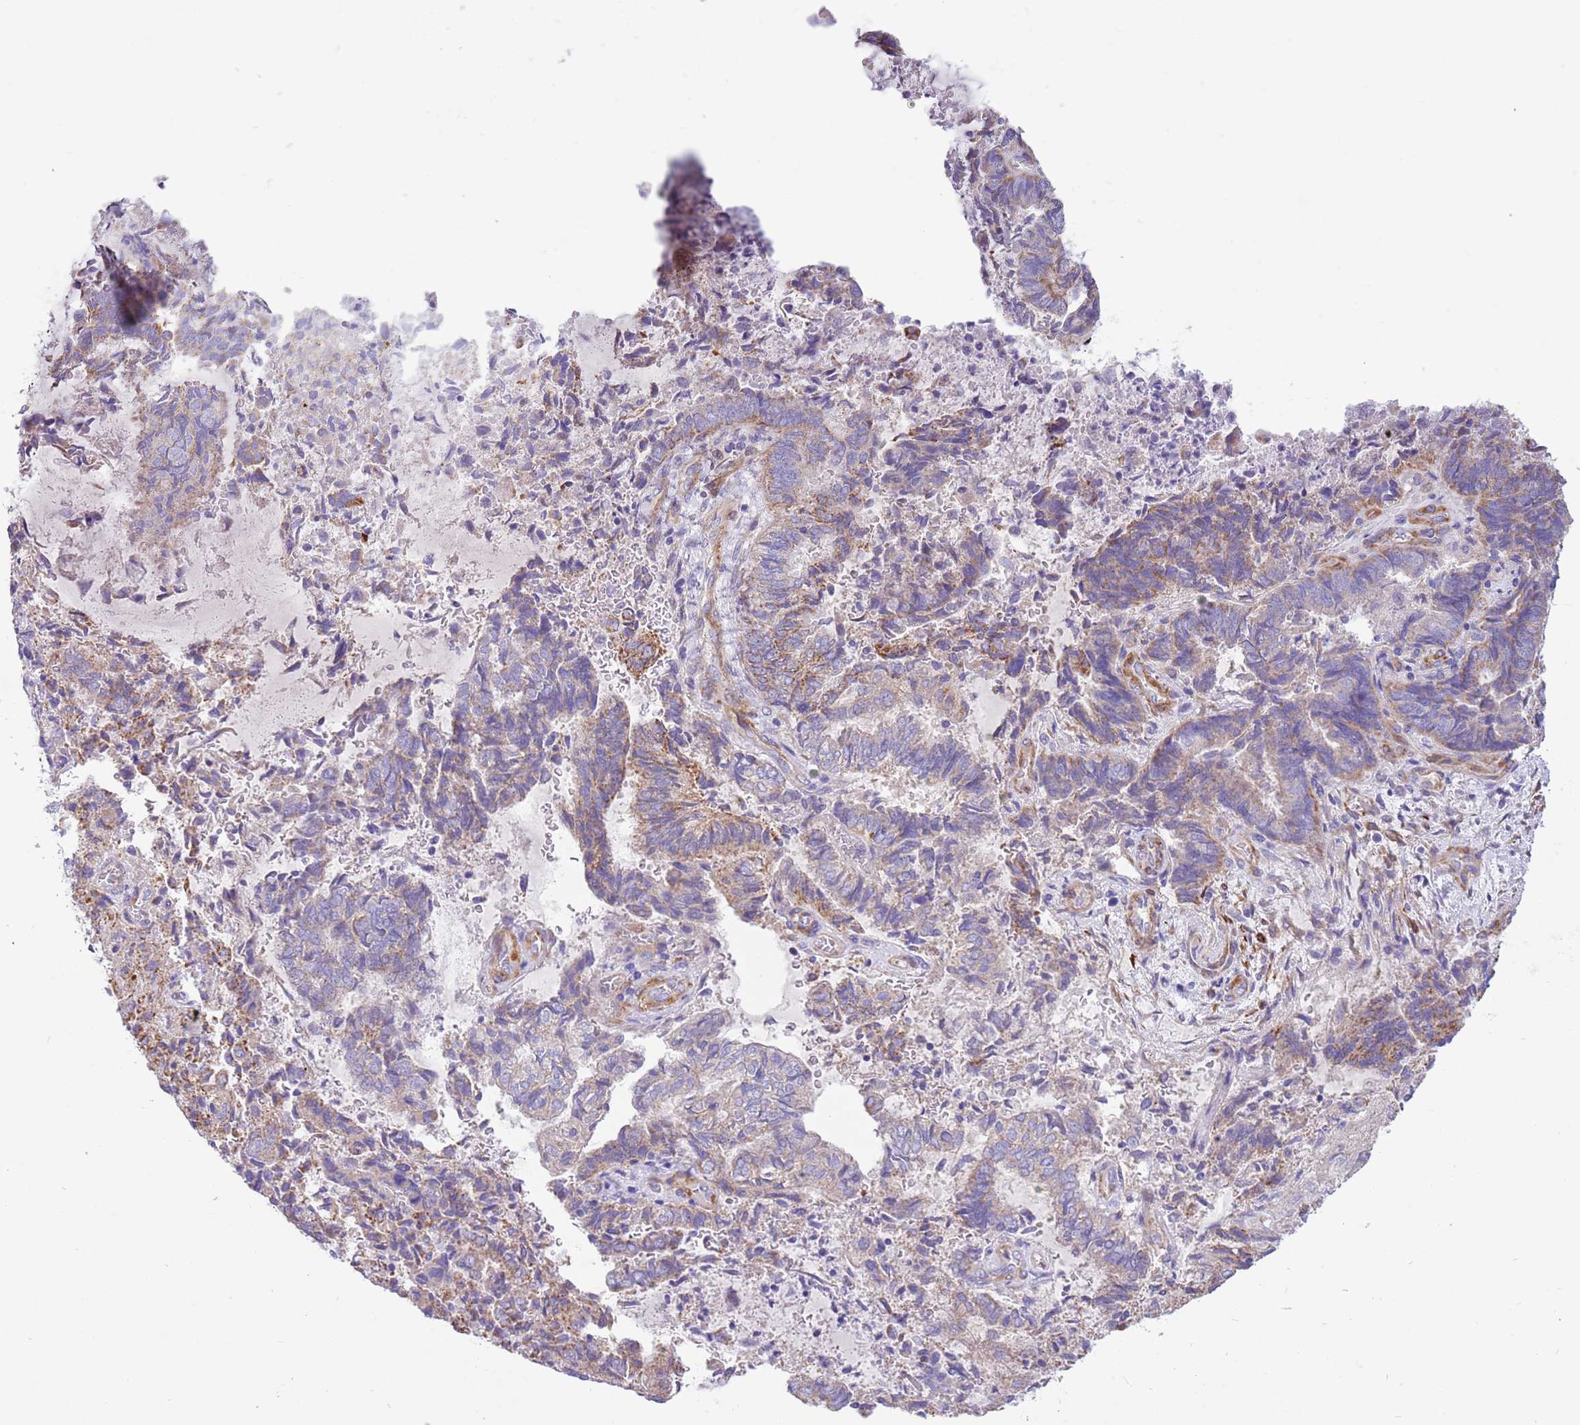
{"staining": {"intensity": "moderate", "quantity": "<25%", "location": "cytoplasmic/membranous"}, "tissue": "endometrial cancer", "cell_type": "Tumor cells", "image_type": "cancer", "snomed": [{"axis": "morphology", "description": "Adenocarcinoma, NOS"}, {"axis": "topography", "description": "Endometrium"}], "caption": "Brown immunohistochemical staining in human endometrial adenocarcinoma demonstrates moderate cytoplasmic/membranous positivity in about <25% of tumor cells.", "gene": "SERINC3", "patient": {"sex": "female", "age": 80}}